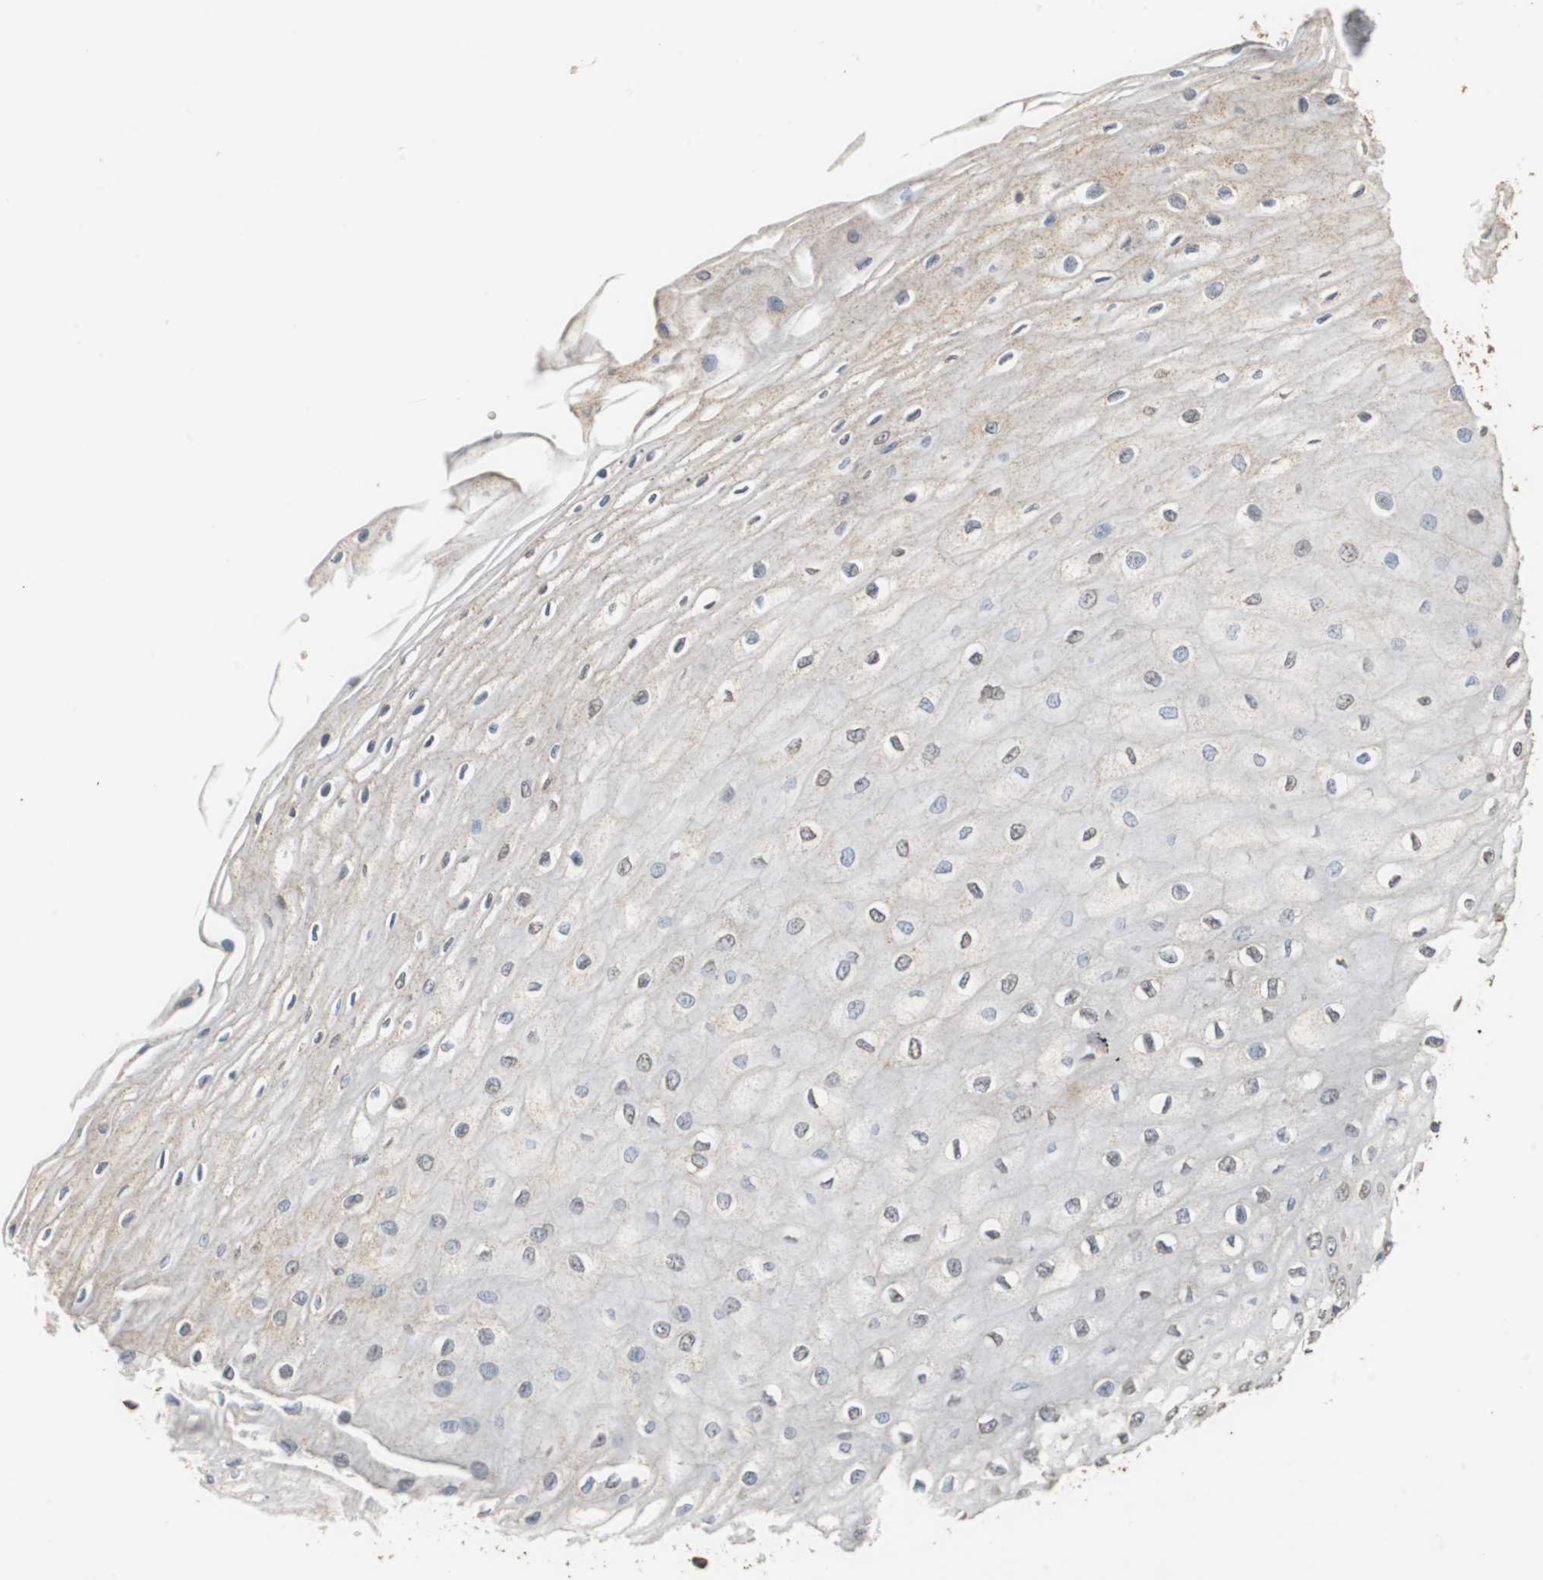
{"staining": {"intensity": "moderate", "quantity": "25%-75%", "location": "cytoplasmic/membranous"}, "tissue": "esophagus", "cell_type": "Squamous epithelial cells", "image_type": "normal", "snomed": [{"axis": "morphology", "description": "Normal tissue, NOS"}, {"axis": "morphology", "description": "Squamous cell carcinoma, NOS"}, {"axis": "topography", "description": "Esophagus"}], "caption": "Immunohistochemical staining of normal human esophagus displays moderate cytoplasmic/membranous protein expression in about 25%-75% of squamous epithelial cells.", "gene": "NNT", "patient": {"sex": "male", "age": 65}}